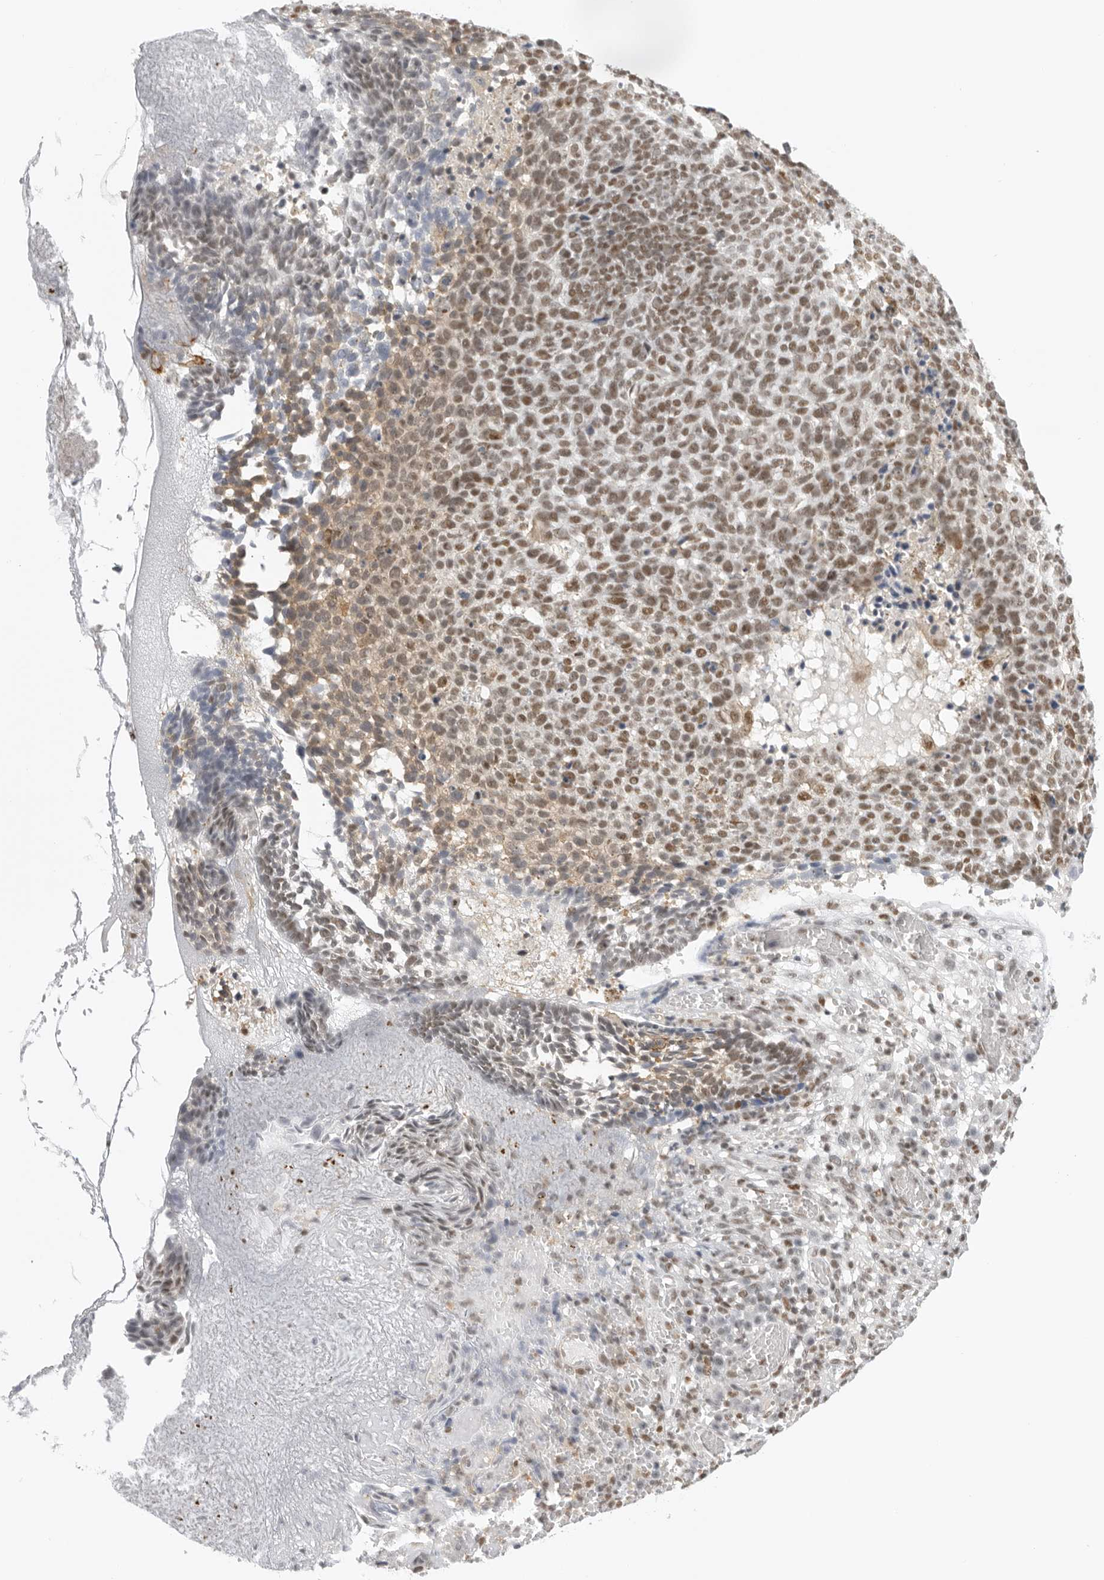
{"staining": {"intensity": "moderate", "quantity": ">75%", "location": "nuclear"}, "tissue": "skin cancer", "cell_type": "Tumor cells", "image_type": "cancer", "snomed": [{"axis": "morphology", "description": "Basal cell carcinoma"}, {"axis": "topography", "description": "Skin"}], "caption": "An immunohistochemistry (IHC) photomicrograph of neoplastic tissue is shown. Protein staining in brown labels moderate nuclear positivity in skin cancer (basal cell carcinoma) within tumor cells.", "gene": "RPA2", "patient": {"sex": "male", "age": 85}}